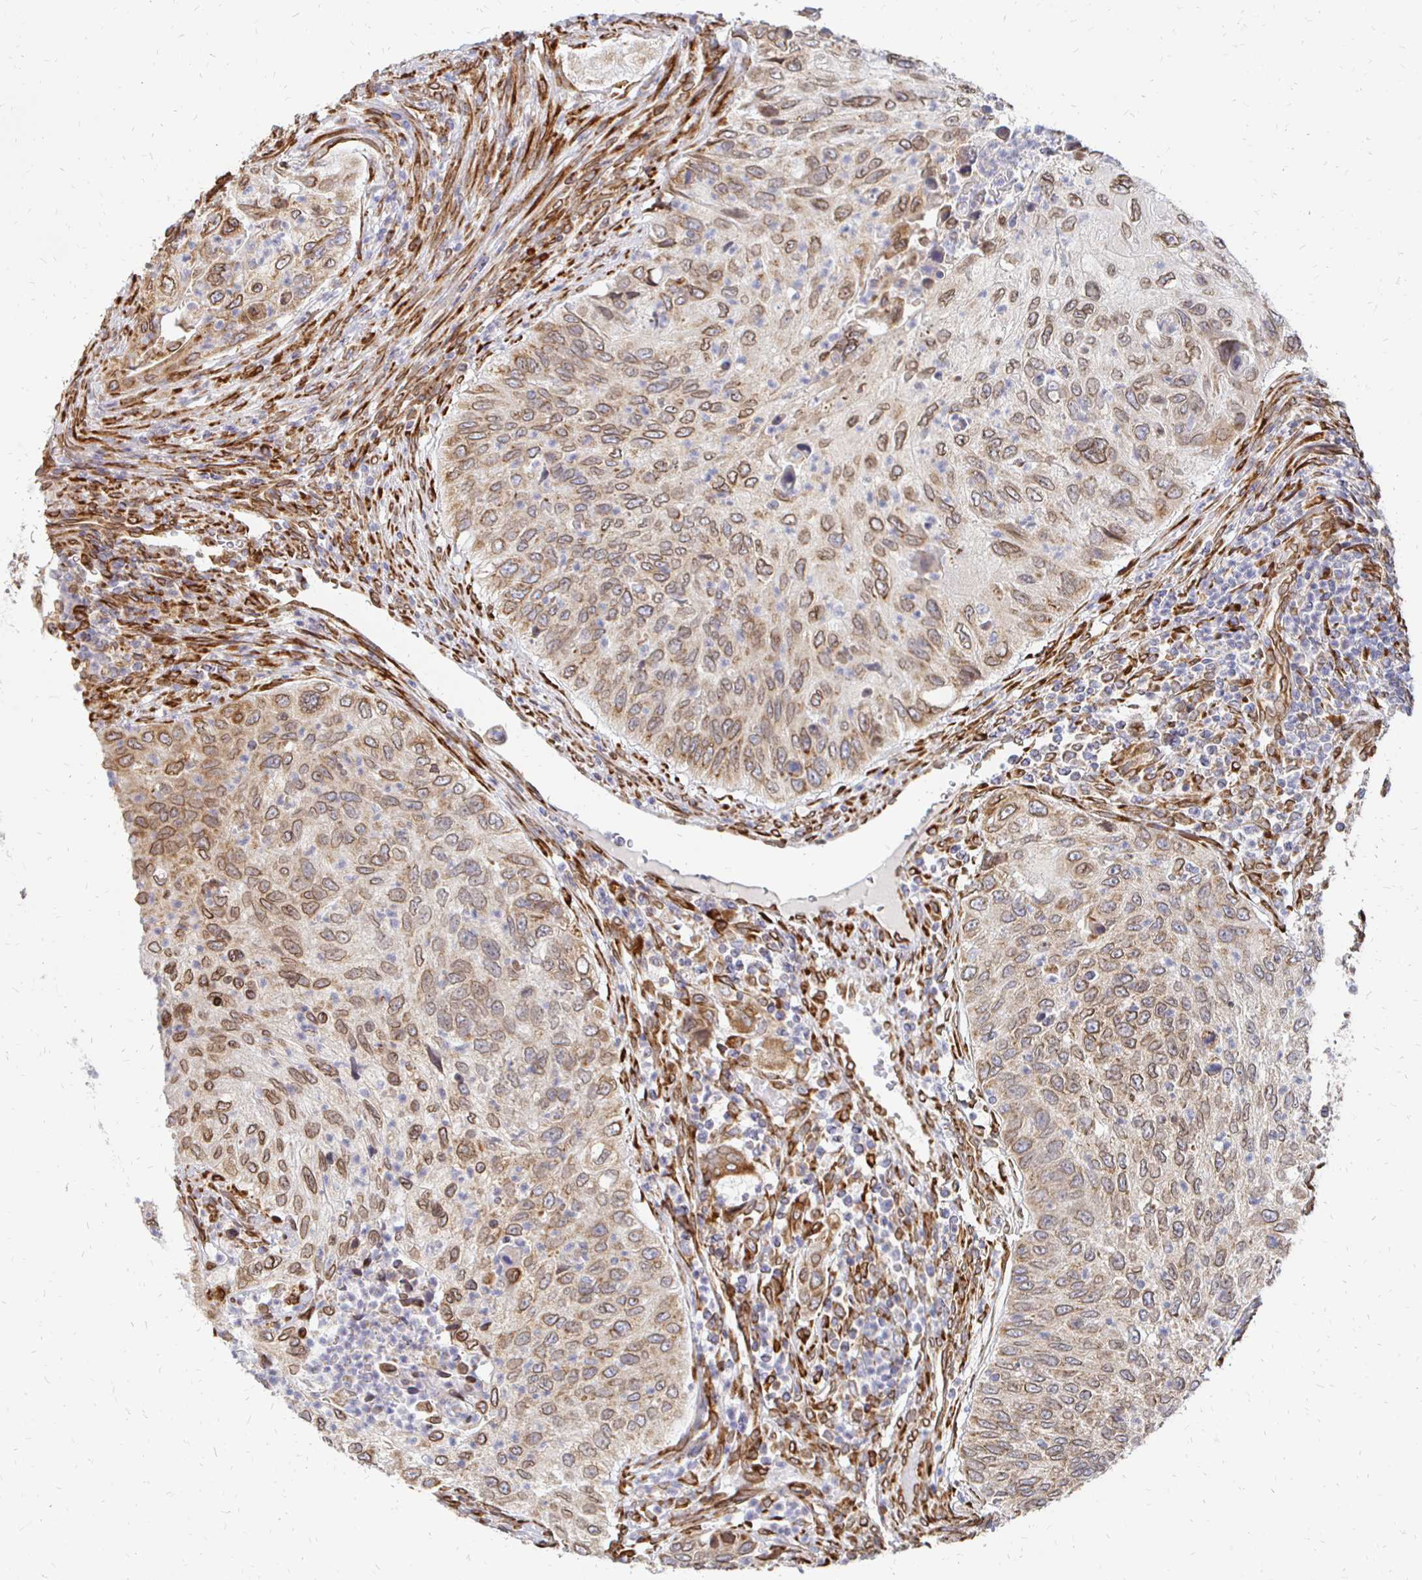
{"staining": {"intensity": "moderate", "quantity": ">75%", "location": "cytoplasmic/membranous,nuclear"}, "tissue": "urothelial cancer", "cell_type": "Tumor cells", "image_type": "cancer", "snomed": [{"axis": "morphology", "description": "Urothelial carcinoma, High grade"}, {"axis": "topography", "description": "Urinary bladder"}], "caption": "Immunohistochemical staining of human urothelial cancer demonstrates medium levels of moderate cytoplasmic/membranous and nuclear positivity in about >75% of tumor cells.", "gene": "PELI3", "patient": {"sex": "female", "age": 60}}